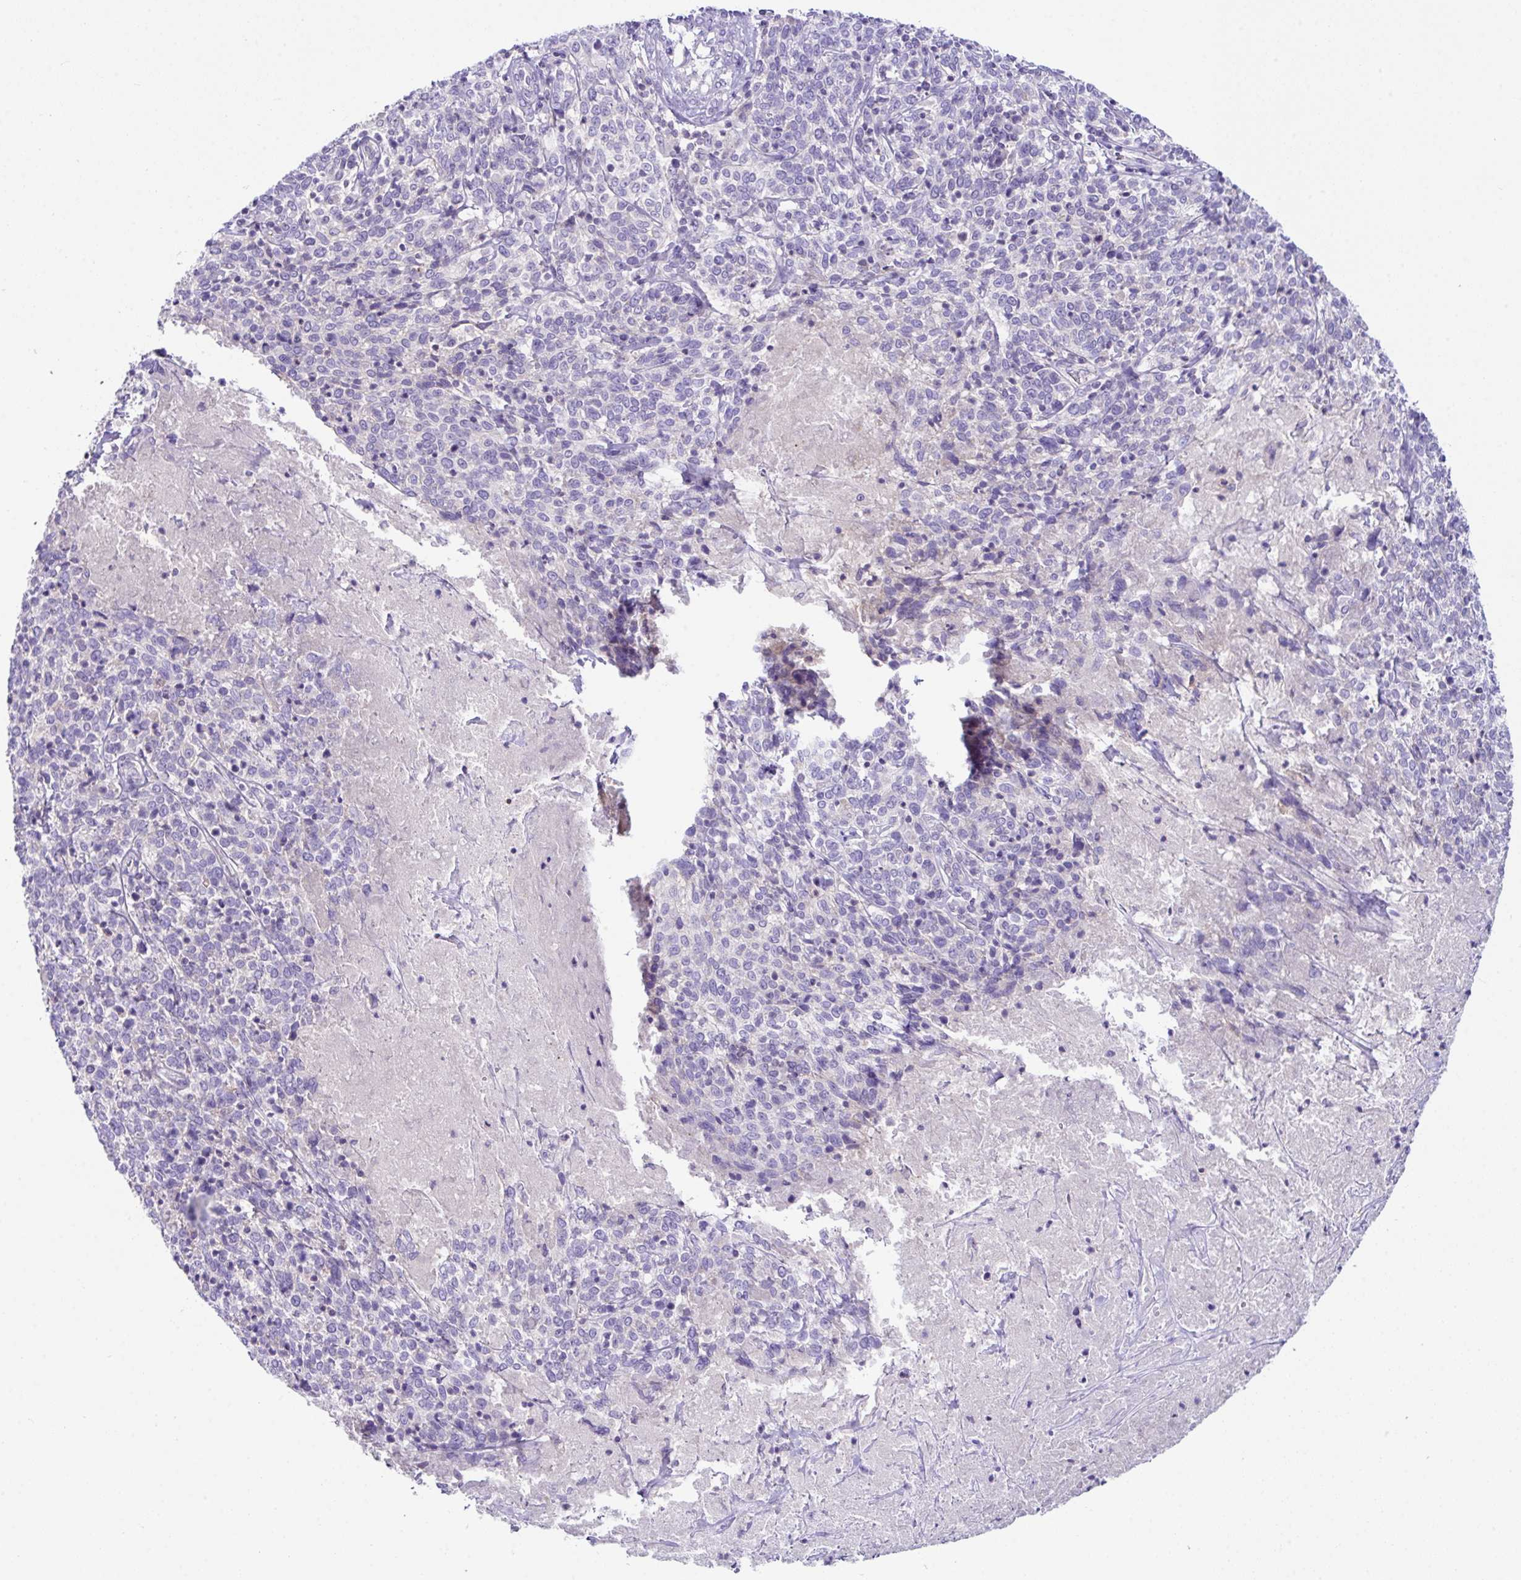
{"staining": {"intensity": "negative", "quantity": "none", "location": "none"}, "tissue": "cervical cancer", "cell_type": "Tumor cells", "image_type": "cancer", "snomed": [{"axis": "morphology", "description": "Squamous cell carcinoma, NOS"}, {"axis": "topography", "description": "Cervix"}], "caption": "This is an immunohistochemistry (IHC) histopathology image of squamous cell carcinoma (cervical). There is no expression in tumor cells.", "gene": "D2HGDH", "patient": {"sex": "female", "age": 46}}